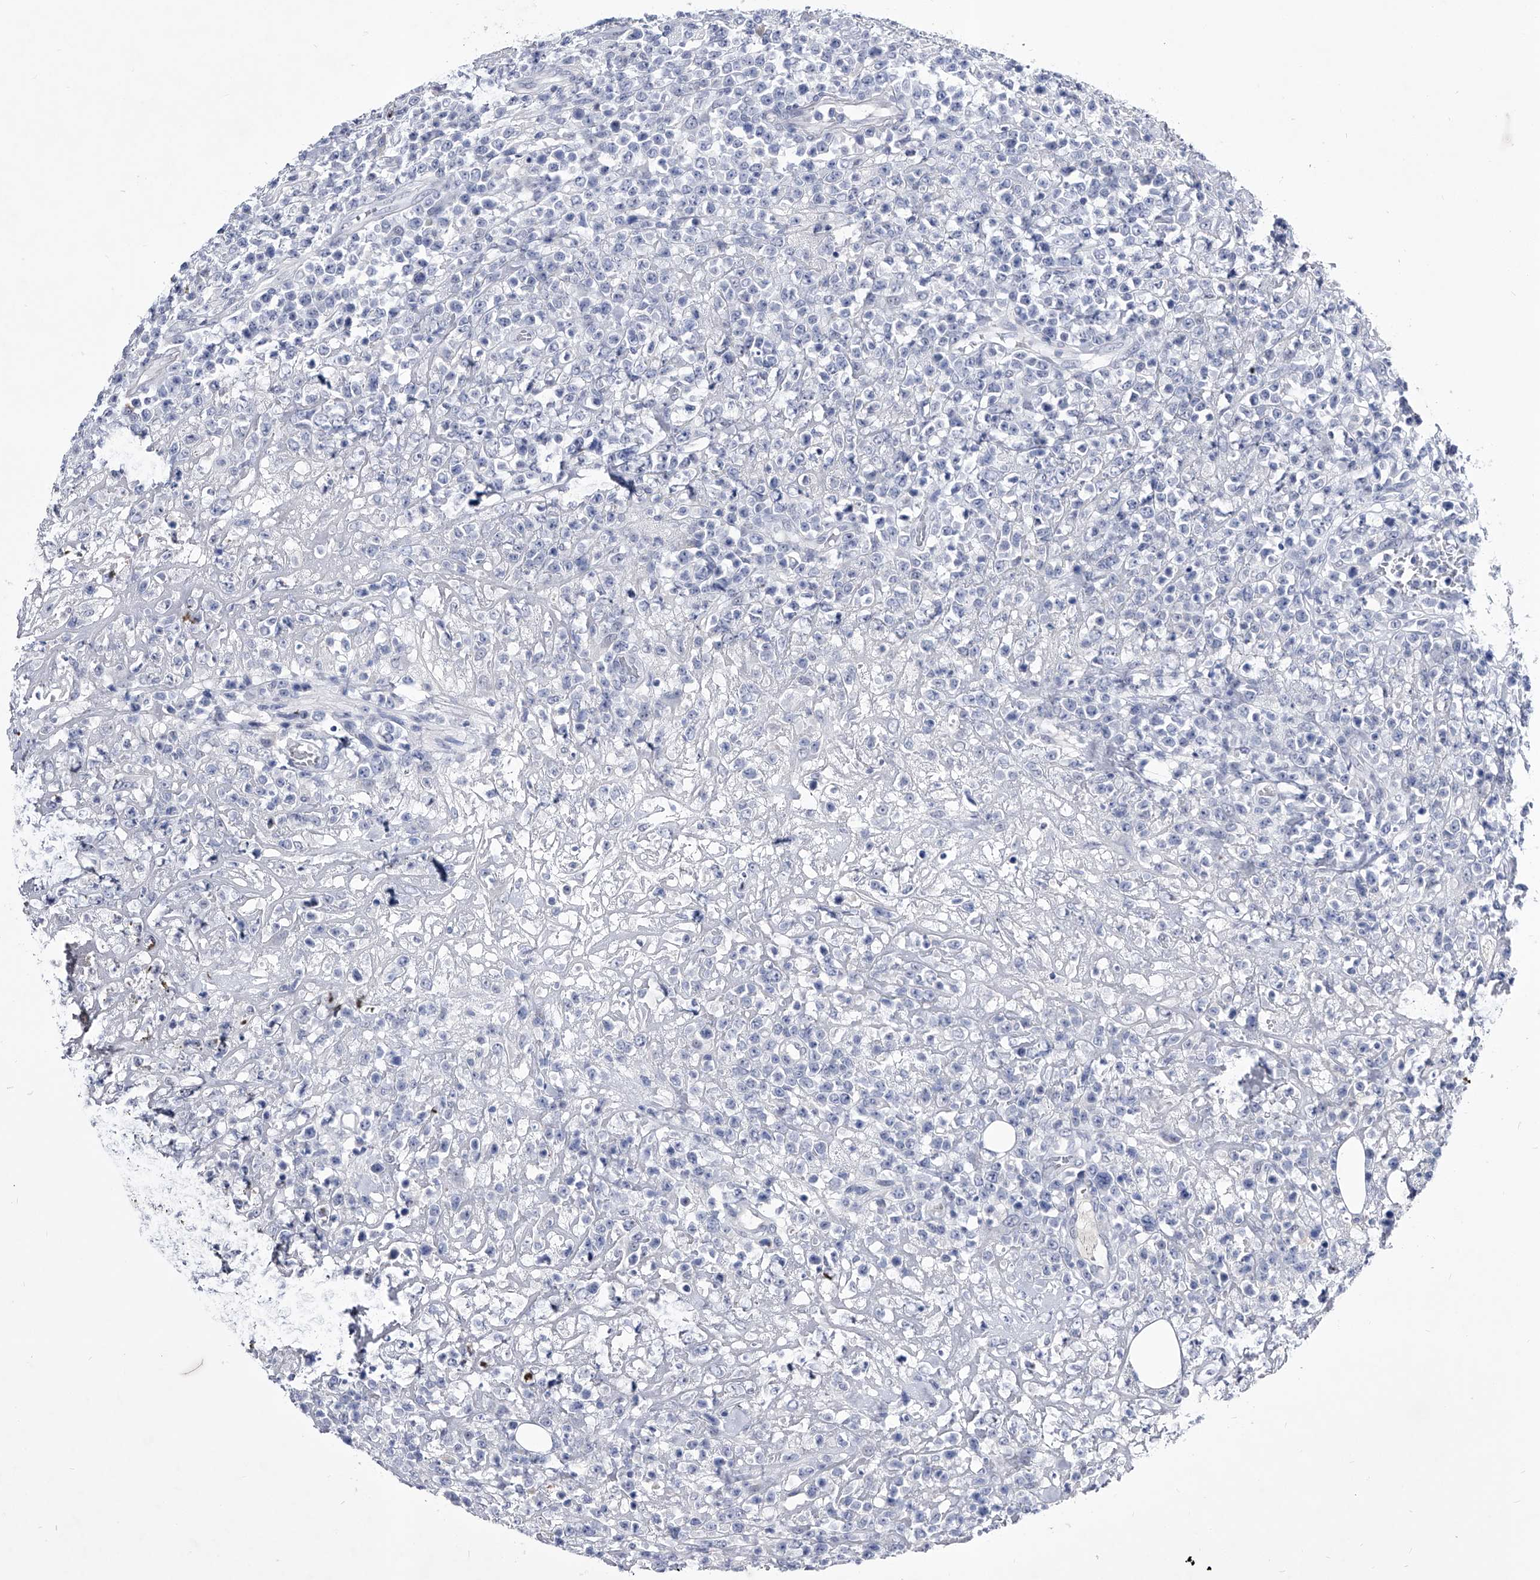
{"staining": {"intensity": "negative", "quantity": "none", "location": "none"}, "tissue": "lymphoma", "cell_type": "Tumor cells", "image_type": "cancer", "snomed": [{"axis": "morphology", "description": "Malignant lymphoma, non-Hodgkin's type, High grade"}, {"axis": "topography", "description": "Colon"}], "caption": "Tumor cells are negative for protein expression in human lymphoma. The staining is performed using DAB (3,3'-diaminobenzidine) brown chromogen with nuclei counter-stained in using hematoxylin.", "gene": "CRISP2", "patient": {"sex": "female", "age": 53}}